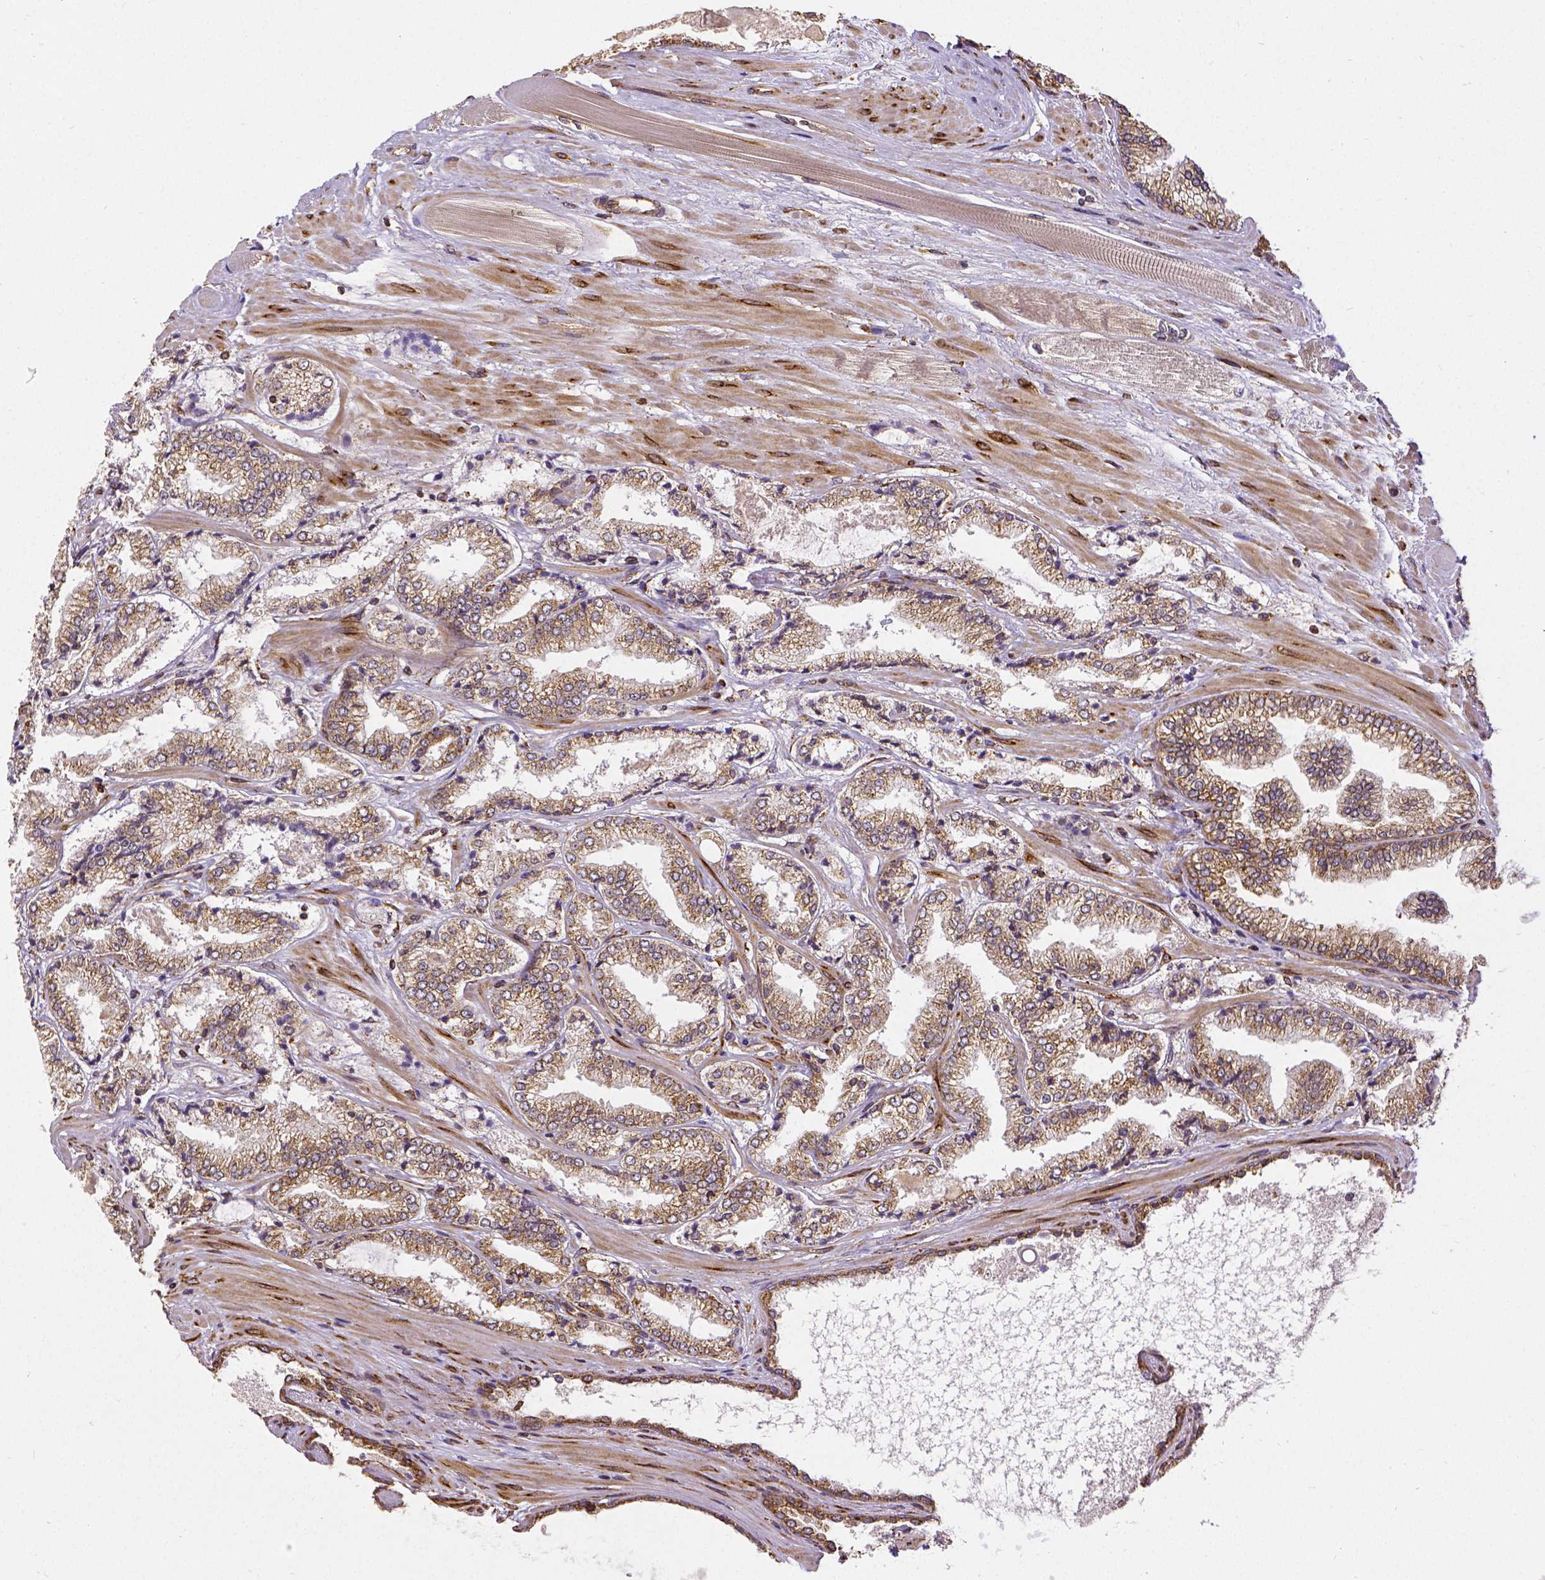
{"staining": {"intensity": "moderate", "quantity": ">75%", "location": "cytoplasmic/membranous"}, "tissue": "prostate cancer", "cell_type": "Tumor cells", "image_type": "cancer", "snomed": [{"axis": "morphology", "description": "Adenocarcinoma, High grade"}, {"axis": "topography", "description": "Prostate"}], "caption": "Prostate cancer stained for a protein exhibits moderate cytoplasmic/membranous positivity in tumor cells. (DAB (3,3'-diaminobenzidine) = brown stain, brightfield microscopy at high magnification).", "gene": "MTDH", "patient": {"sex": "male", "age": 64}}